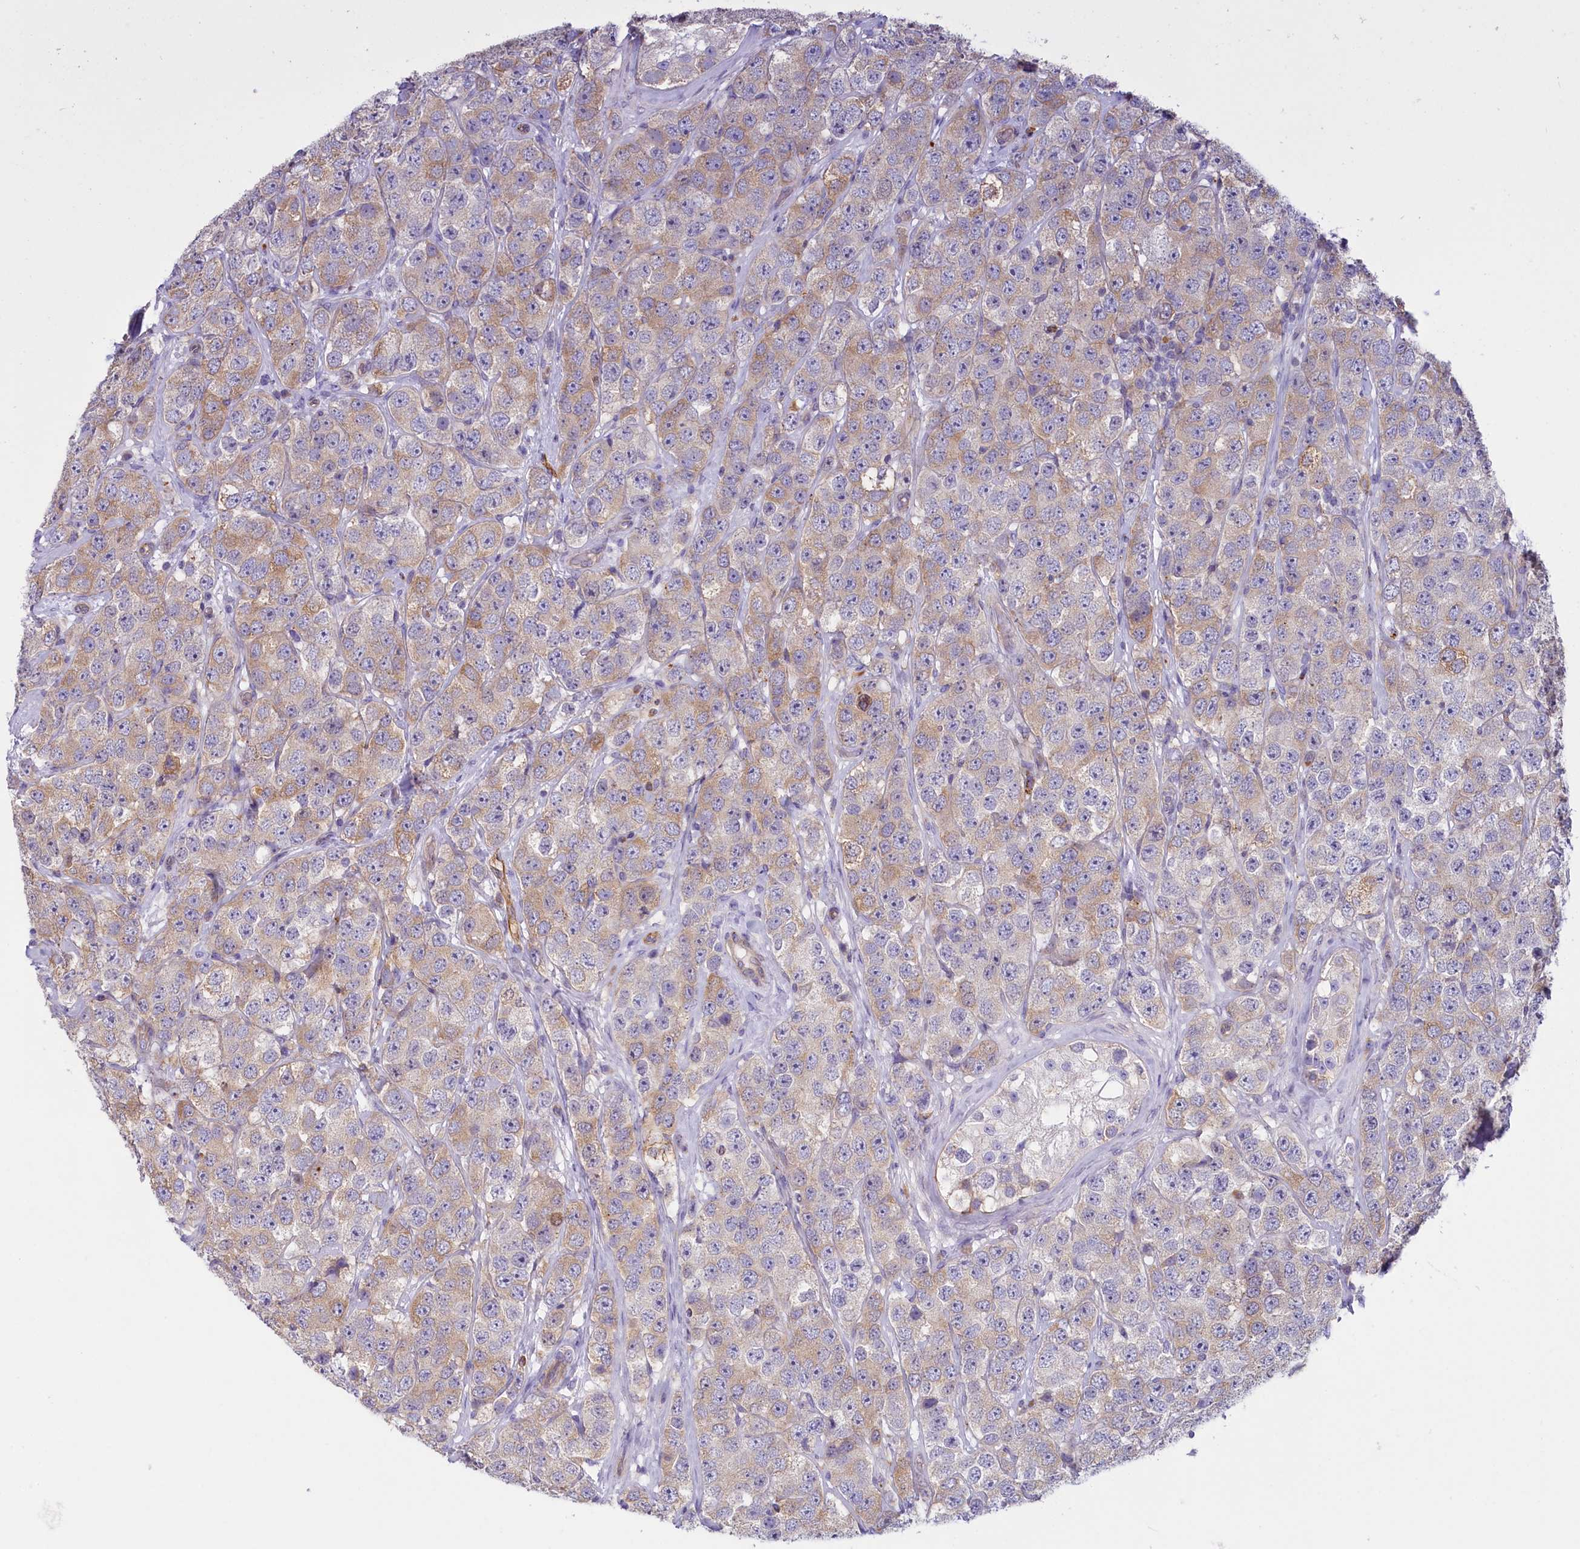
{"staining": {"intensity": "moderate", "quantity": "<25%", "location": "cytoplasmic/membranous"}, "tissue": "testis cancer", "cell_type": "Tumor cells", "image_type": "cancer", "snomed": [{"axis": "morphology", "description": "Seminoma, NOS"}, {"axis": "topography", "description": "Testis"}], "caption": "DAB (3,3'-diaminobenzidine) immunohistochemical staining of seminoma (testis) exhibits moderate cytoplasmic/membranous protein positivity in approximately <25% of tumor cells.", "gene": "LMOD3", "patient": {"sex": "male", "age": 28}}